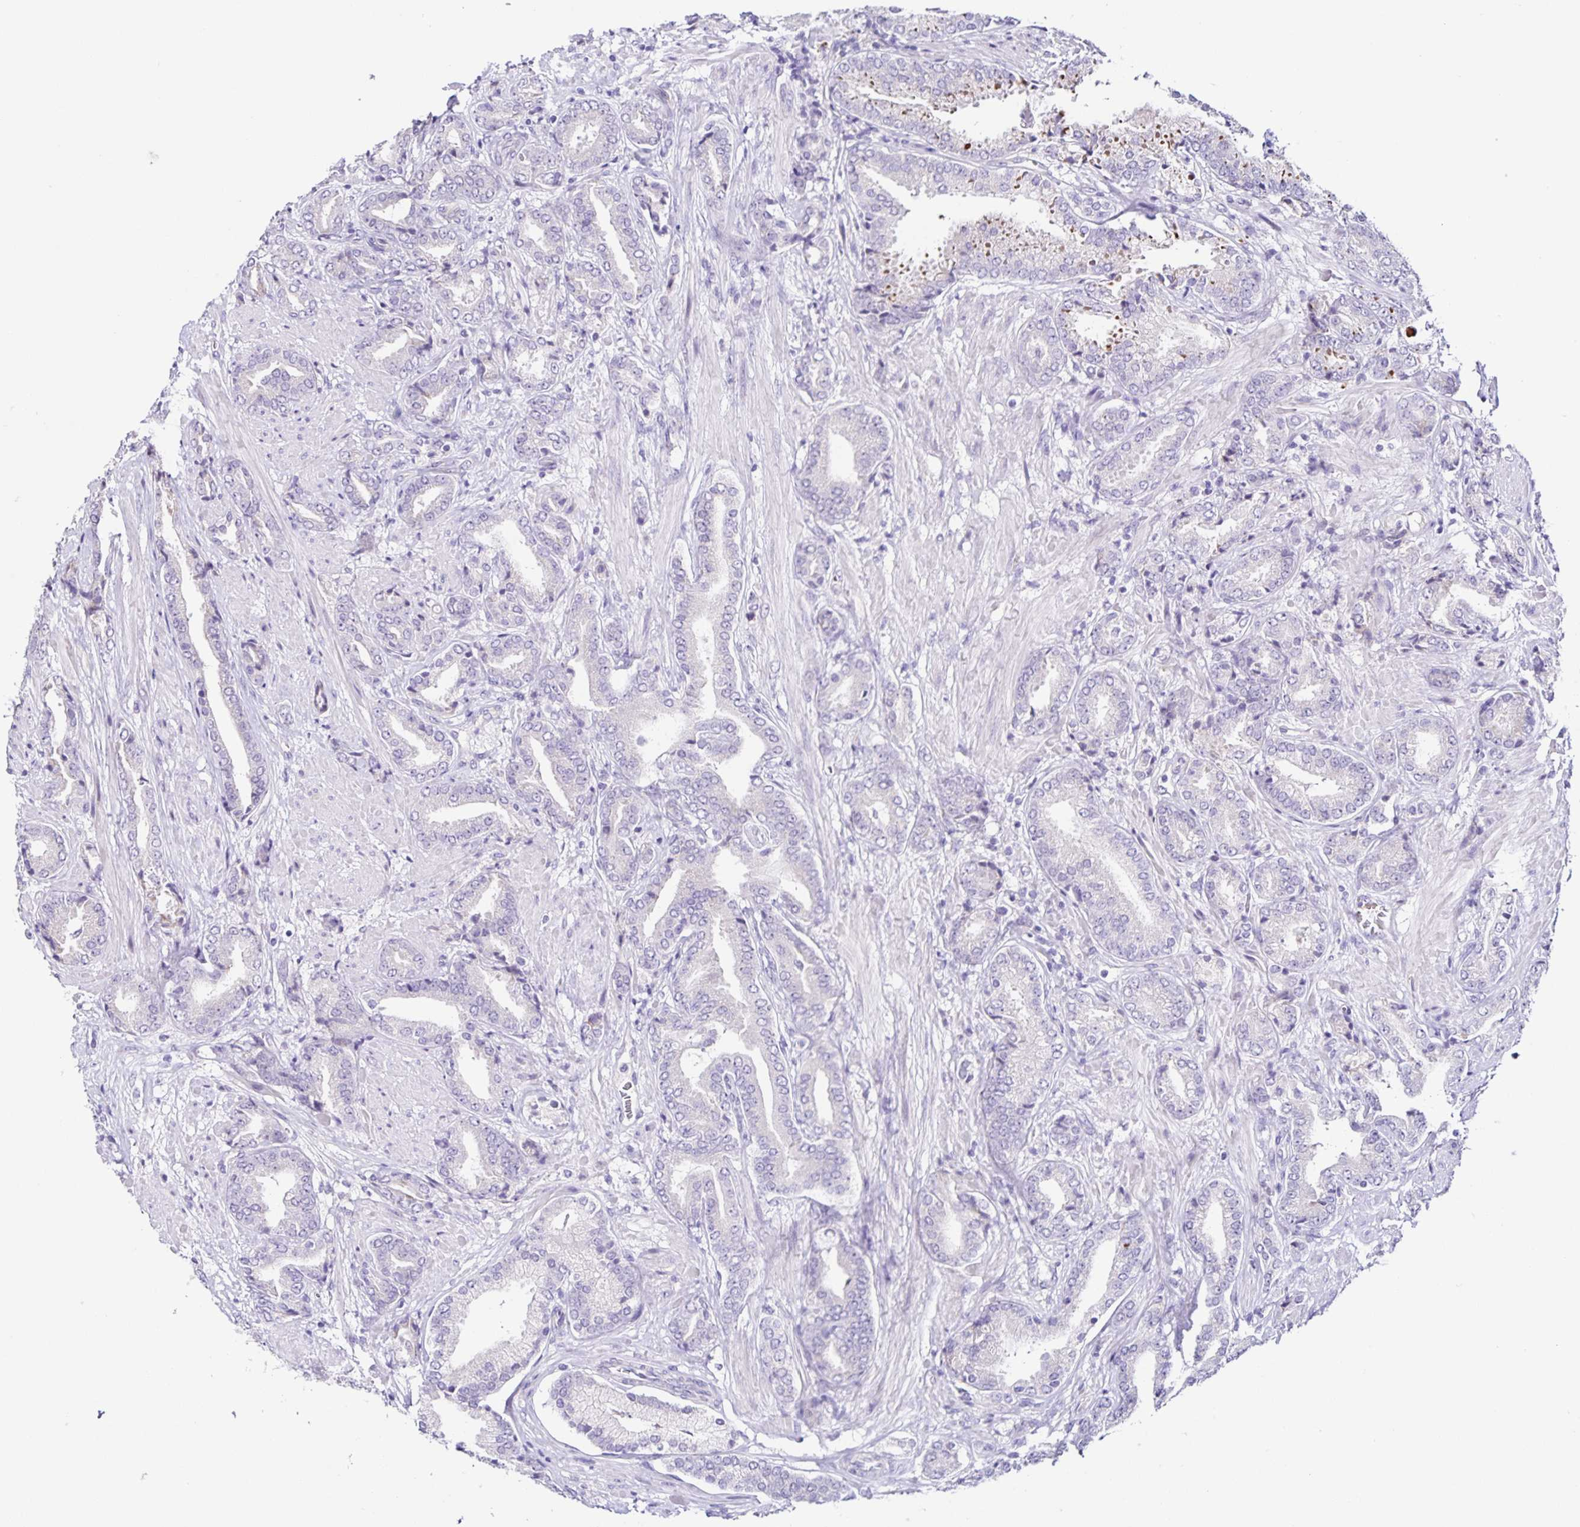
{"staining": {"intensity": "negative", "quantity": "none", "location": "none"}, "tissue": "prostate cancer", "cell_type": "Tumor cells", "image_type": "cancer", "snomed": [{"axis": "morphology", "description": "Adenocarcinoma, High grade"}, {"axis": "topography", "description": "Prostate"}], "caption": "This is an immunohistochemistry histopathology image of adenocarcinoma (high-grade) (prostate). There is no positivity in tumor cells.", "gene": "RNFT2", "patient": {"sex": "male", "age": 56}}